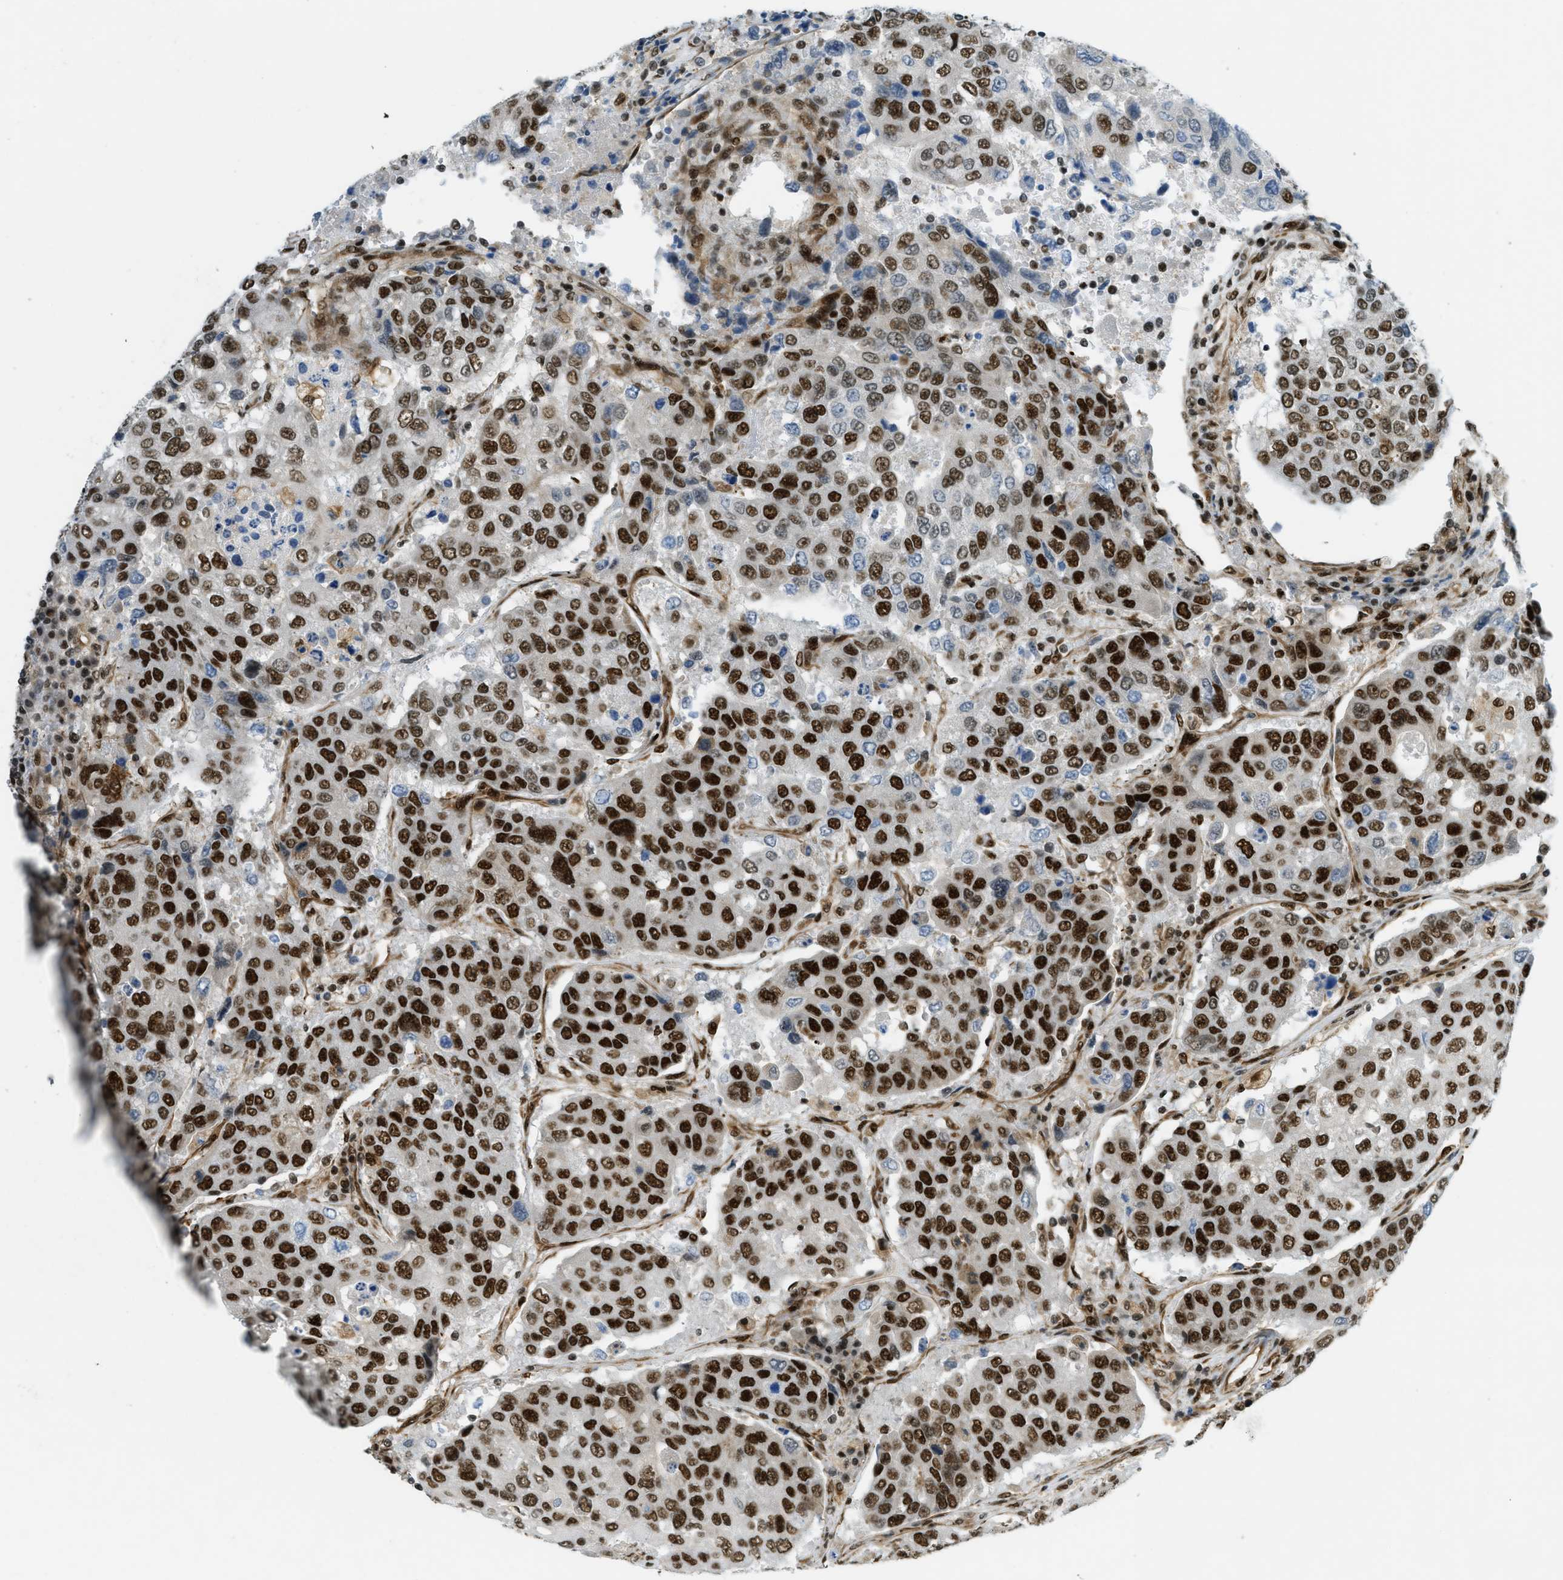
{"staining": {"intensity": "strong", "quantity": ">75%", "location": "nuclear"}, "tissue": "urothelial cancer", "cell_type": "Tumor cells", "image_type": "cancer", "snomed": [{"axis": "morphology", "description": "Urothelial carcinoma, High grade"}, {"axis": "topography", "description": "Lymph node"}, {"axis": "topography", "description": "Urinary bladder"}], "caption": "Human urothelial cancer stained for a protein (brown) shows strong nuclear positive staining in about >75% of tumor cells.", "gene": "ZFR", "patient": {"sex": "male", "age": 51}}